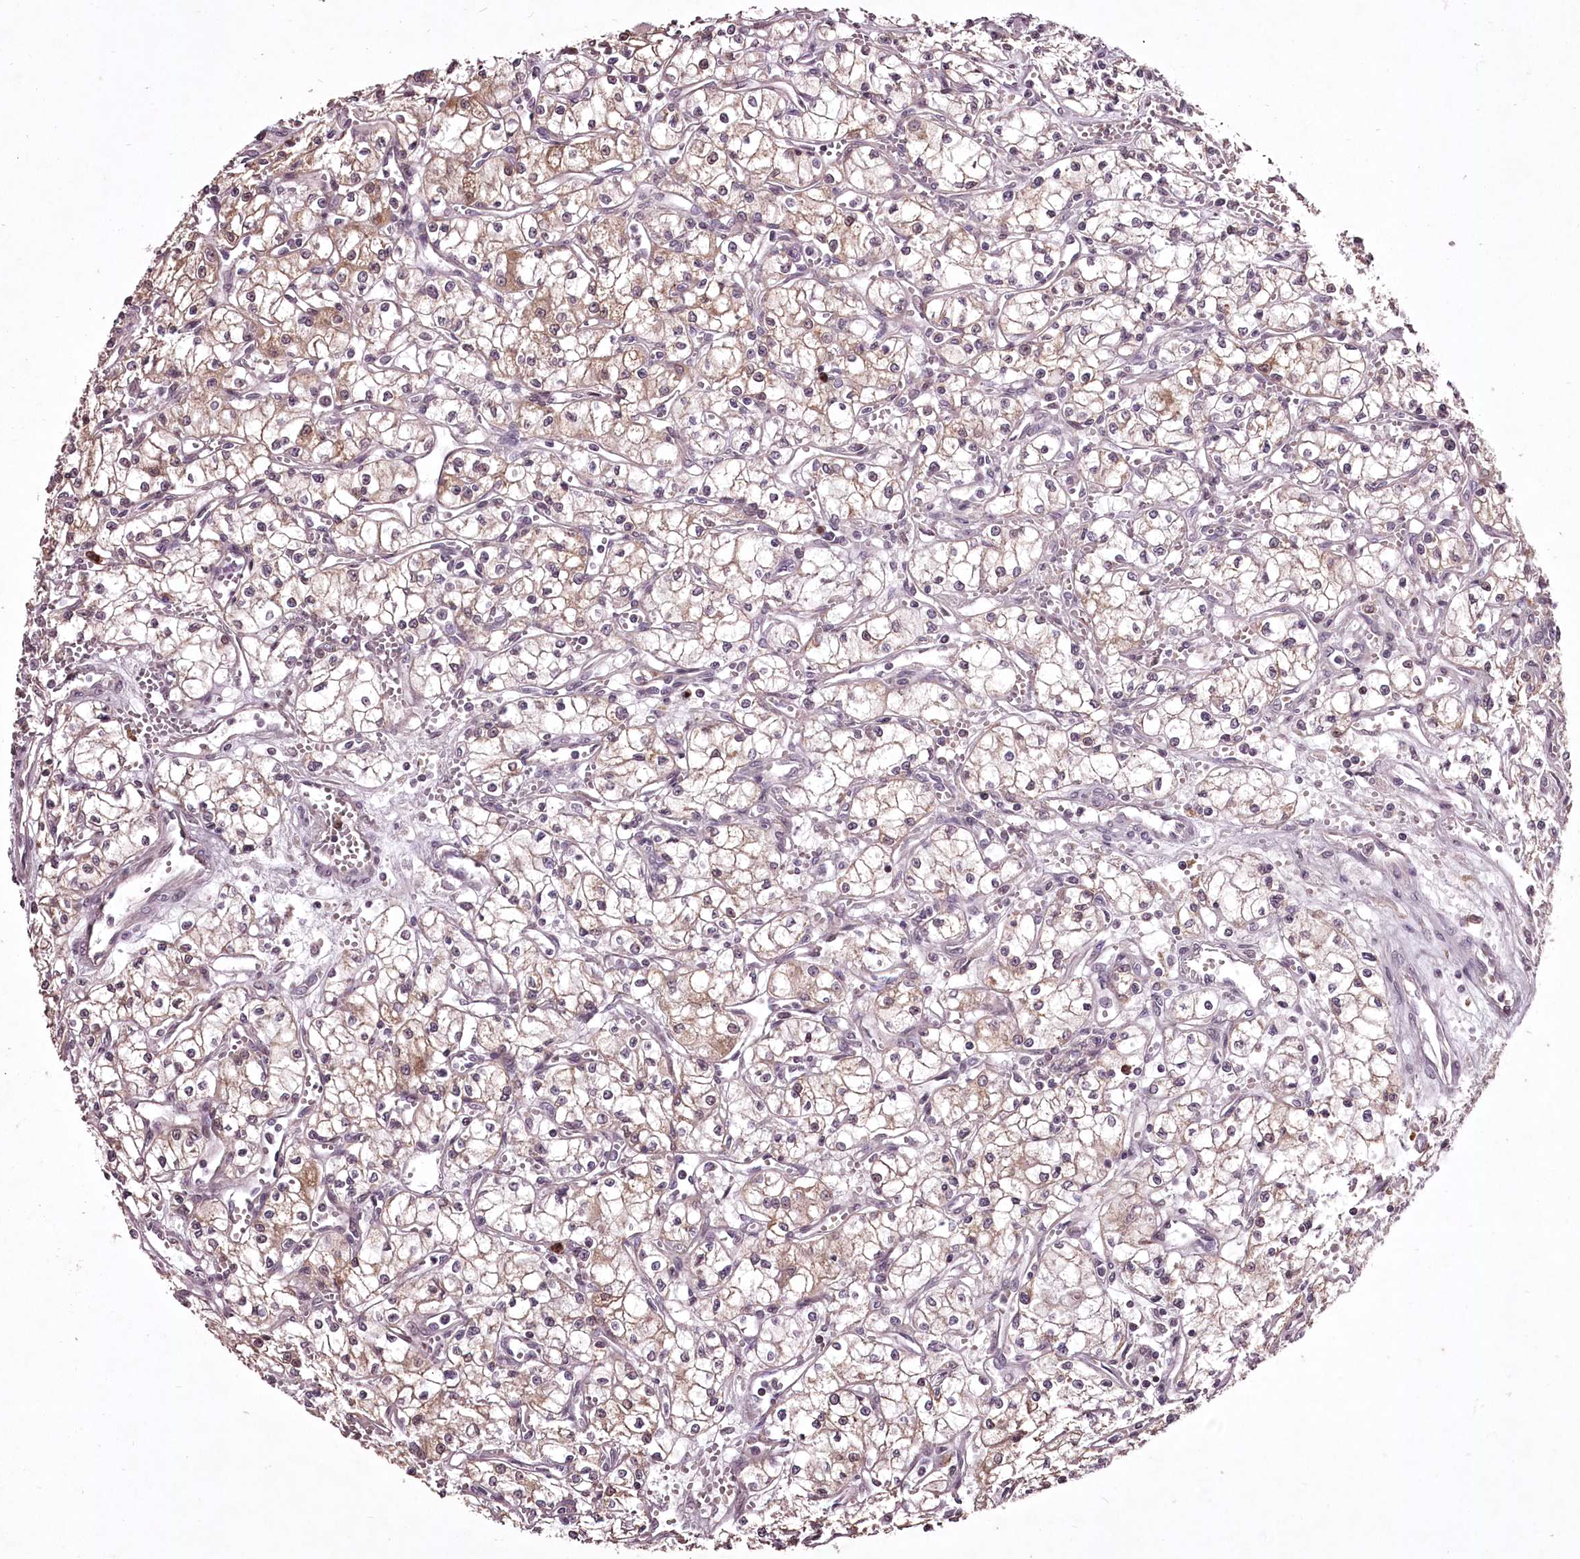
{"staining": {"intensity": "weak", "quantity": "25%-75%", "location": "cytoplasmic/membranous"}, "tissue": "renal cancer", "cell_type": "Tumor cells", "image_type": "cancer", "snomed": [{"axis": "morphology", "description": "Adenocarcinoma, NOS"}, {"axis": "topography", "description": "Kidney"}], "caption": "Adenocarcinoma (renal) stained with a brown dye displays weak cytoplasmic/membranous positive staining in about 25%-75% of tumor cells.", "gene": "ADRA1D", "patient": {"sex": "male", "age": 59}}